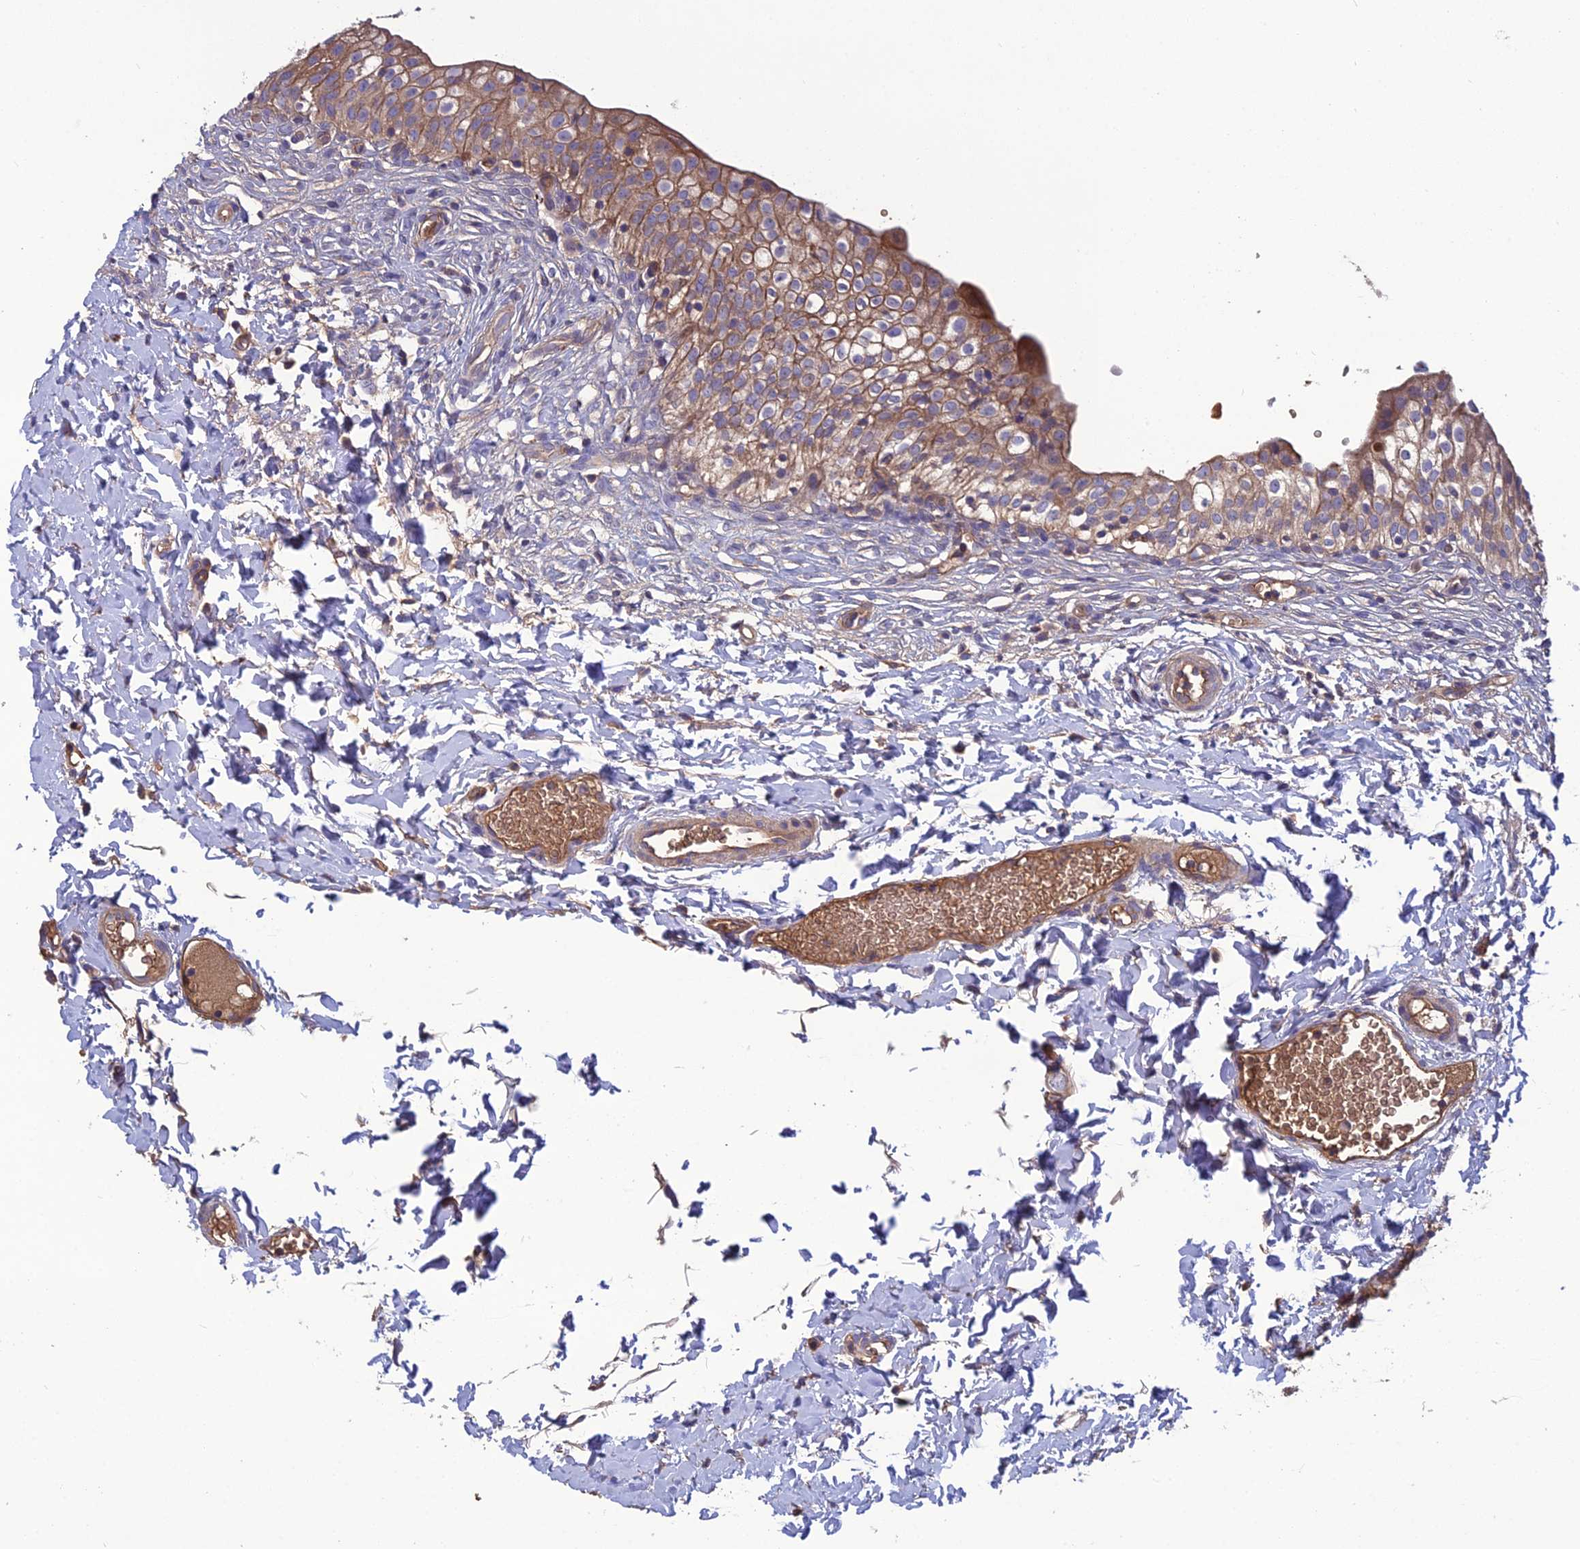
{"staining": {"intensity": "moderate", "quantity": ">75%", "location": "cytoplasmic/membranous"}, "tissue": "urinary bladder", "cell_type": "Urothelial cells", "image_type": "normal", "snomed": [{"axis": "morphology", "description": "Normal tissue, NOS"}, {"axis": "topography", "description": "Urinary bladder"}], "caption": "Benign urinary bladder displays moderate cytoplasmic/membranous positivity in about >75% of urothelial cells (brown staining indicates protein expression, while blue staining denotes nuclei)..", "gene": "GALR2", "patient": {"sex": "male", "age": 55}}